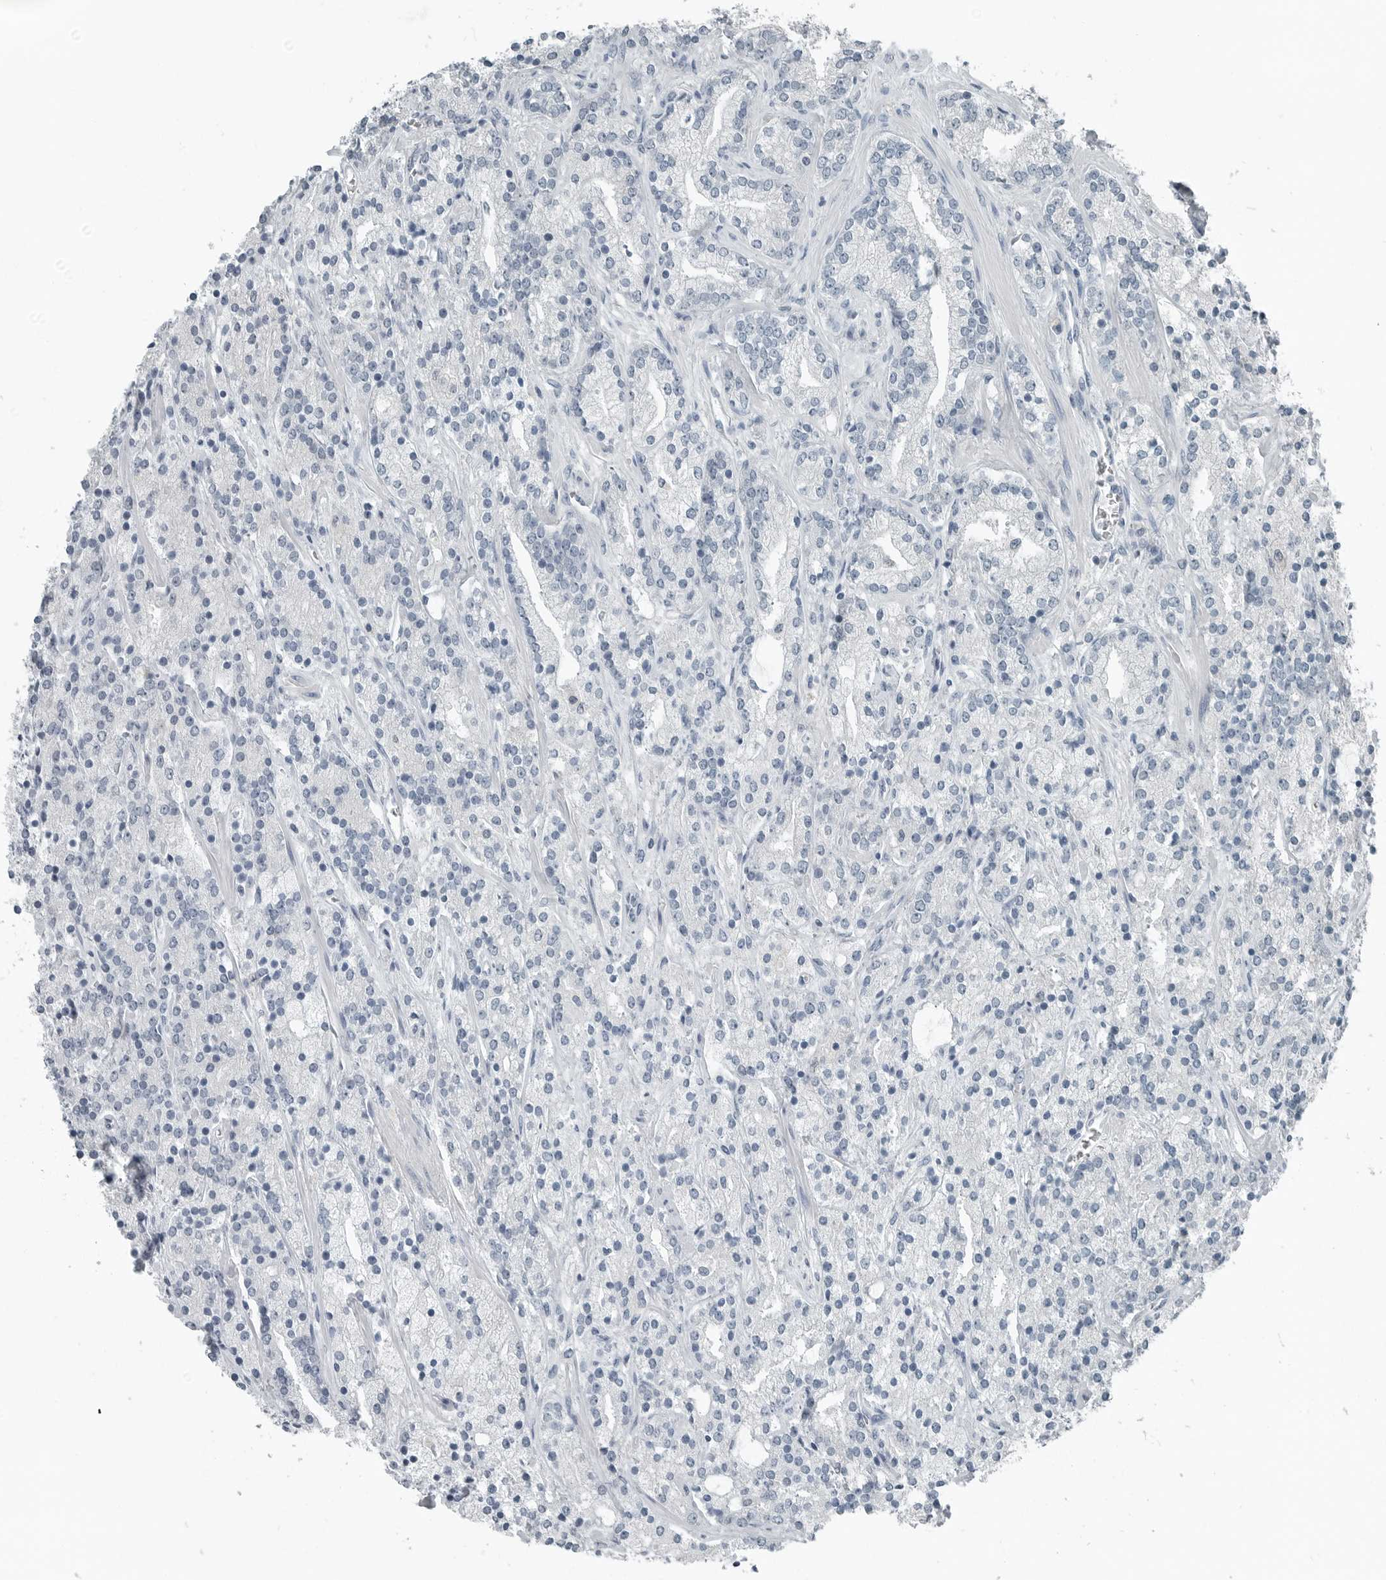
{"staining": {"intensity": "negative", "quantity": "none", "location": "none"}, "tissue": "prostate cancer", "cell_type": "Tumor cells", "image_type": "cancer", "snomed": [{"axis": "morphology", "description": "Adenocarcinoma, High grade"}, {"axis": "topography", "description": "Prostate"}], "caption": "There is no significant positivity in tumor cells of prostate high-grade adenocarcinoma. Brightfield microscopy of immunohistochemistry stained with DAB (3,3'-diaminobenzidine) (brown) and hematoxylin (blue), captured at high magnification.", "gene": "KYAT1", "patient": {"sex": "male", "age": 71}}